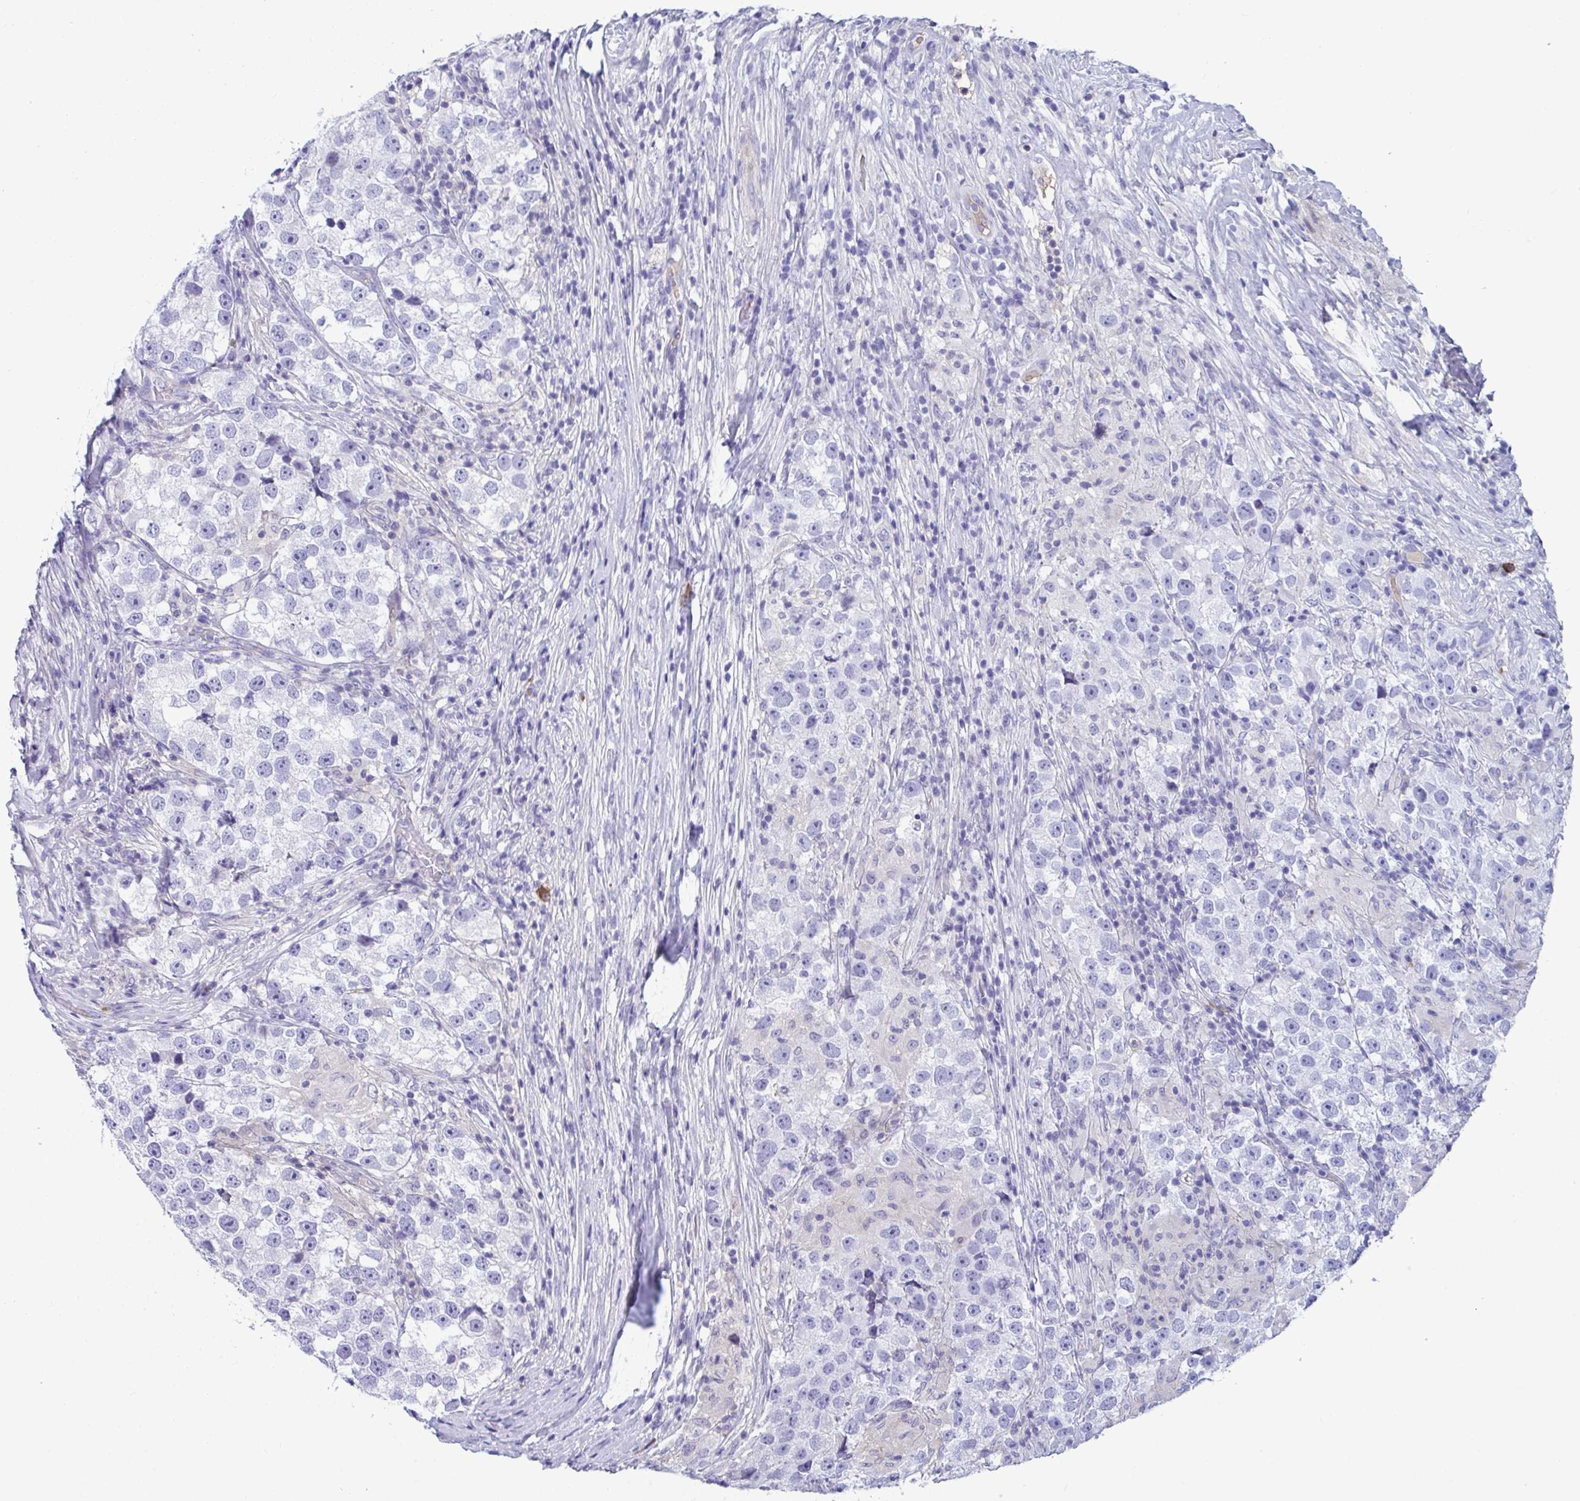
{"staining": {"intensity": "negative", "quantity": "none", "location": "none"}, "tissue": "testis cancer", "cell_type": "Tumor cells", "image_type": "cancer", "snomed": [{"axis": "morphology", "description": "Seminoma, NOS"}, {"axis": "topography", "description": "Testis"}], "caption": "Immunohistochemistry image of neoplastic tissue: human seminoma (testis) stained with DAB (3,3'-diaminobenzidine) demonstrates no significant protein staining in tumor cells. (Immunohistochemistry, brightfield microscopy, high magnification).", "gene": "MS4A14", "patient": {"sex": "male", "age": 46}}